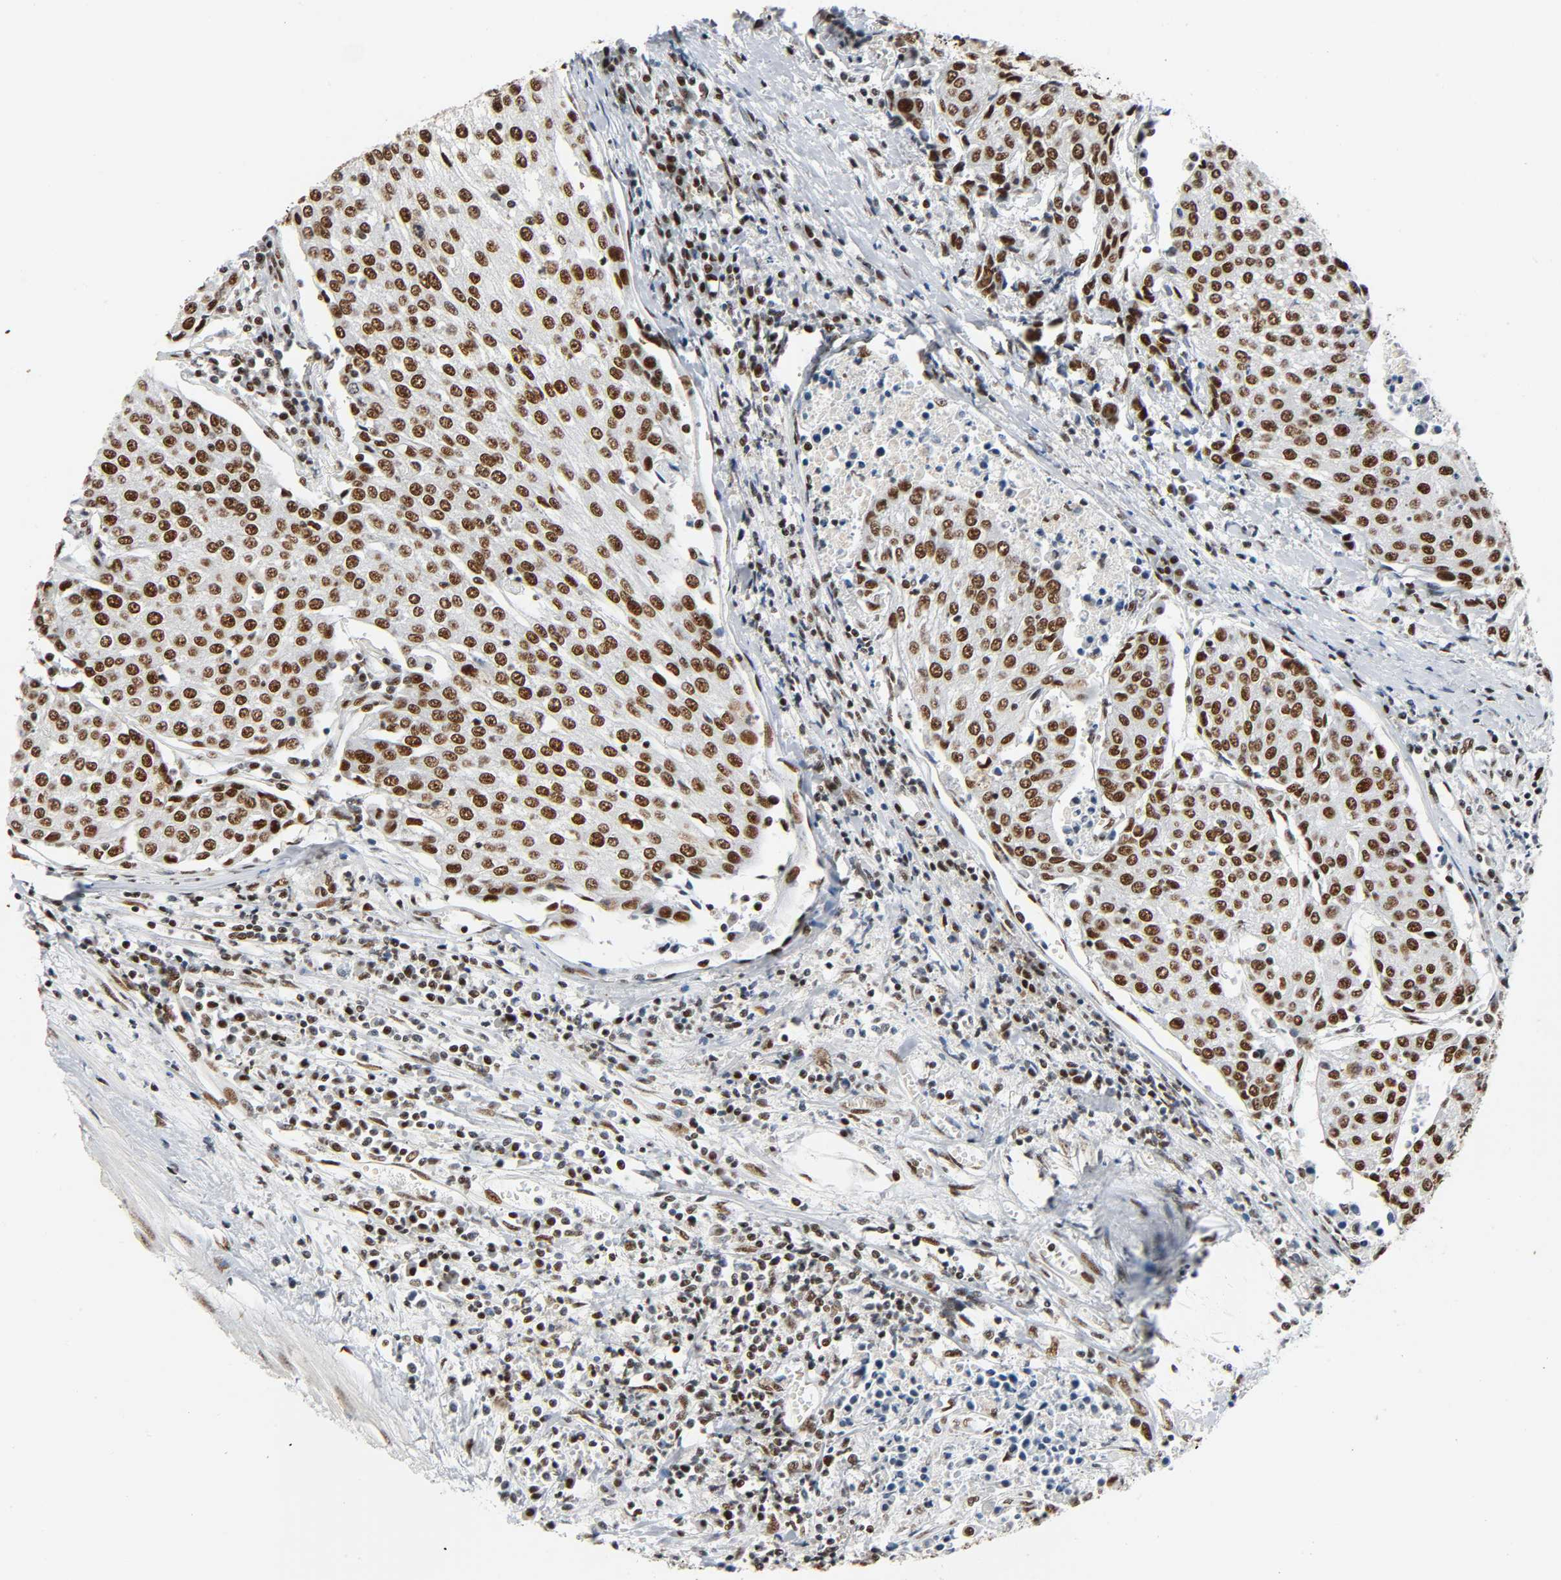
{"staining": {"intensity": "strong", "quantity": ">75%", "location": "nuclear"}, "tissue": "urothelial cancer", "cell_type": "Tumor cells", "image_type": "cancer", "snomed": [{"axis": "morphology", "description": "Urothelial carcinoma, High grade"}, {"axis": "topography", "description": "Urinary bladder"}], "caption": "Immunohistochemical staining of human urothelial carcinoma (high-grade) demonstrates high levels of strong nuclear protein staining in about >75% of tumor cells. (DAB IHC, brown staining for protein, blue staining for nuclei).", "gene": "CDK9", "patient": {"sex": "female", "age": 85}}